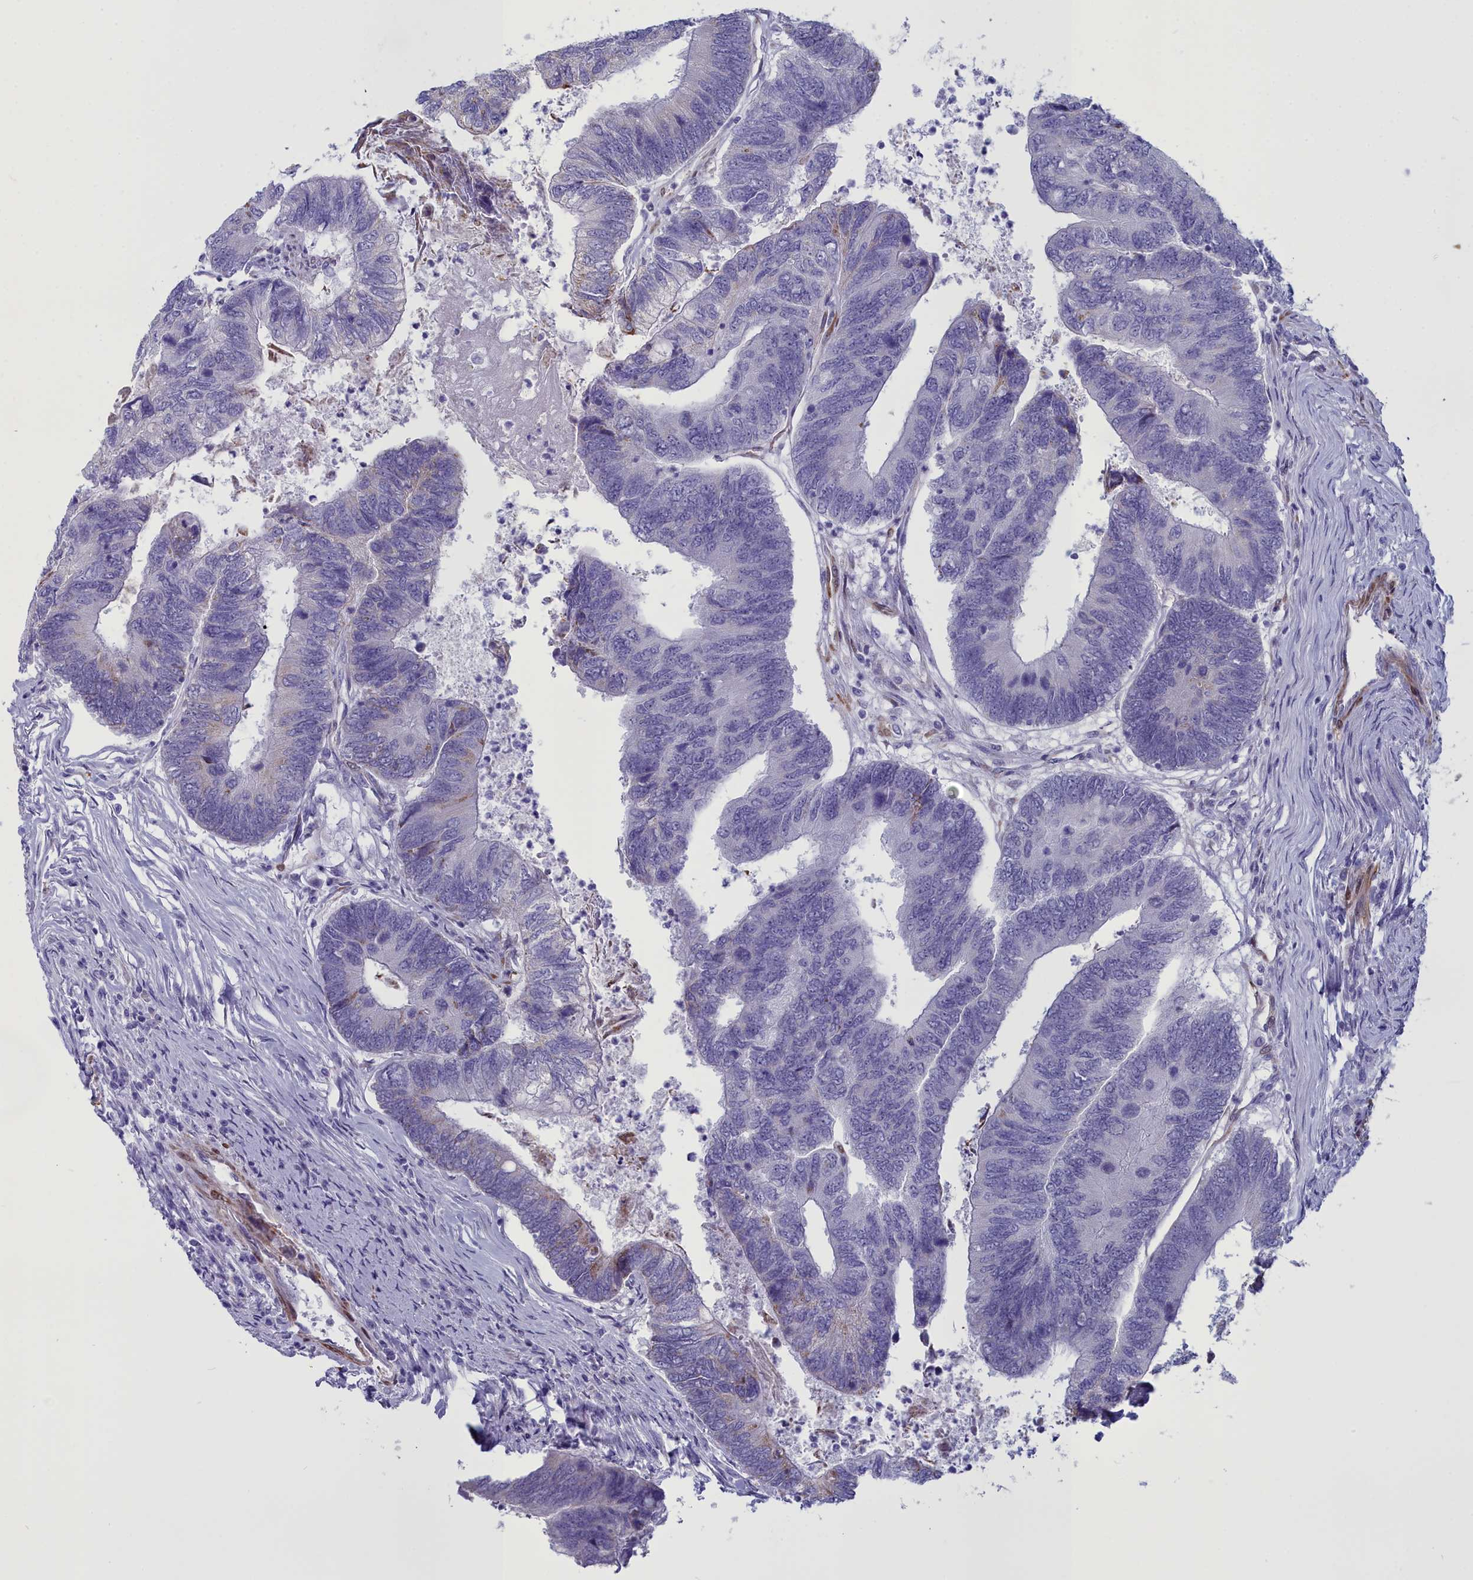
{"staining": {"intensity": "negative", "quantity": "none", "location": "none"}, "tissue": "colorectal cancer", "cell_type": "Tumor cells", "image_type": "cancer", "snomed": [{"axis": "morphology", "description": "Adenocarcinoma, NOS"}, {"axis": "topography", "description": "Colon"}], "caption": "Immunohistochemistry photomicrograph of neoplastic tissue: human colorectal cancer (adenocarcinoma) stained with DAB (3,3'-diaminobenzidine) shows no significant protein staining in tumor cells.", "gene": "PPP1R14A", "patient": {"sex": "female", "age": 67}}